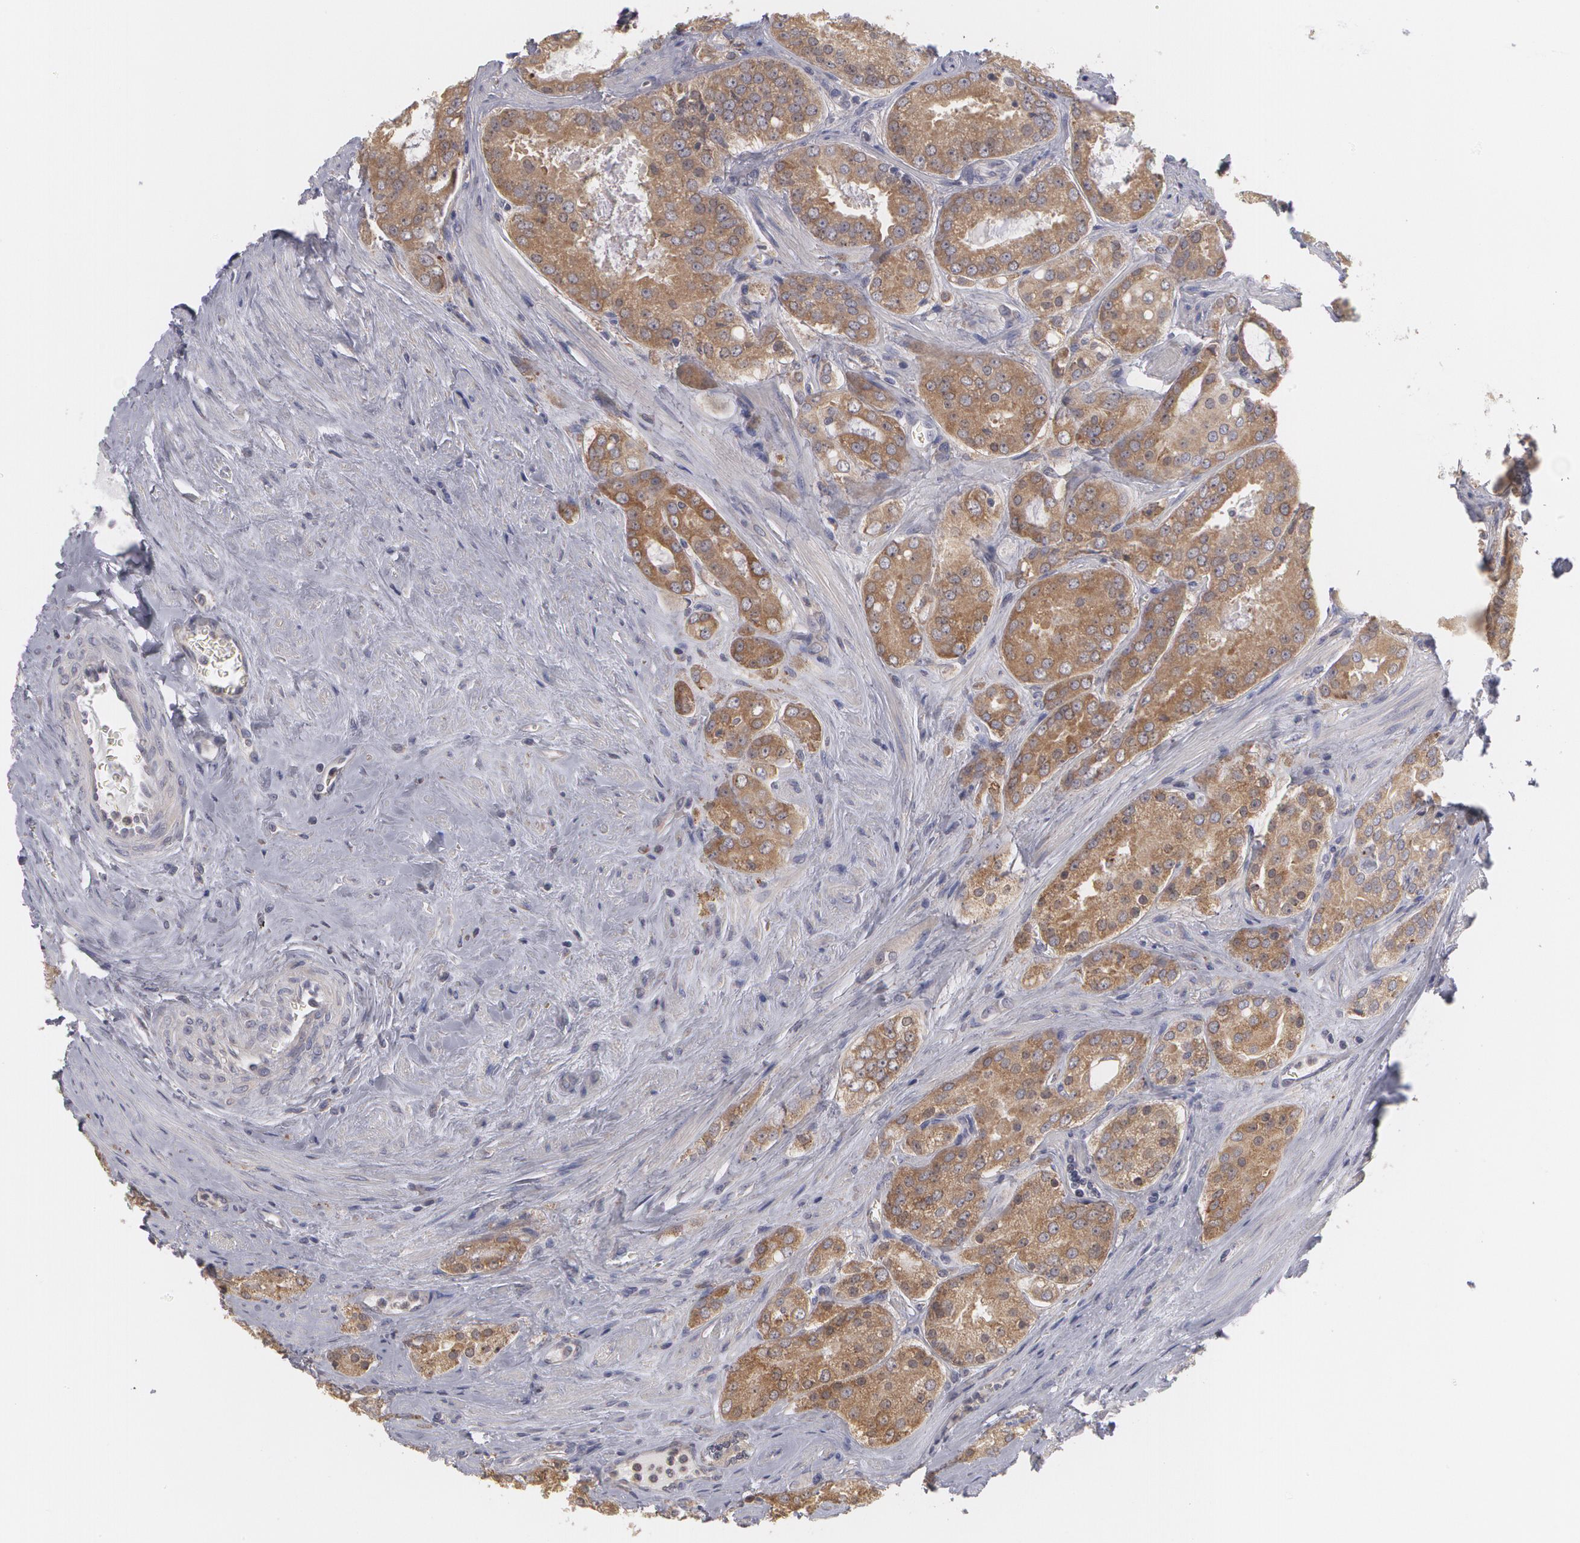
{"staining": {"intensity": "strong", "quantity": ">75%", "location": "cytoplasmic/membranous"}, "tissue": "prostate cancer", "cell_type": "Tumor cells", "image_type": "cancer", "snomed": [{"axis": "morphology", "description": "Adenocarcinoma, Medium grade"}, {"axis": "topography", "description": "Prostate"}], "caption": "A photomicrograph of prostate cancer stained for a protein demonstrates strong cytoplasmic/membranous brown staining in tumor cells. (brown staining indicates protein expression, while blue staining denotes nuclei).", "gene": "MTHFD1", "patient": {"sex": "male", "age": 60}}